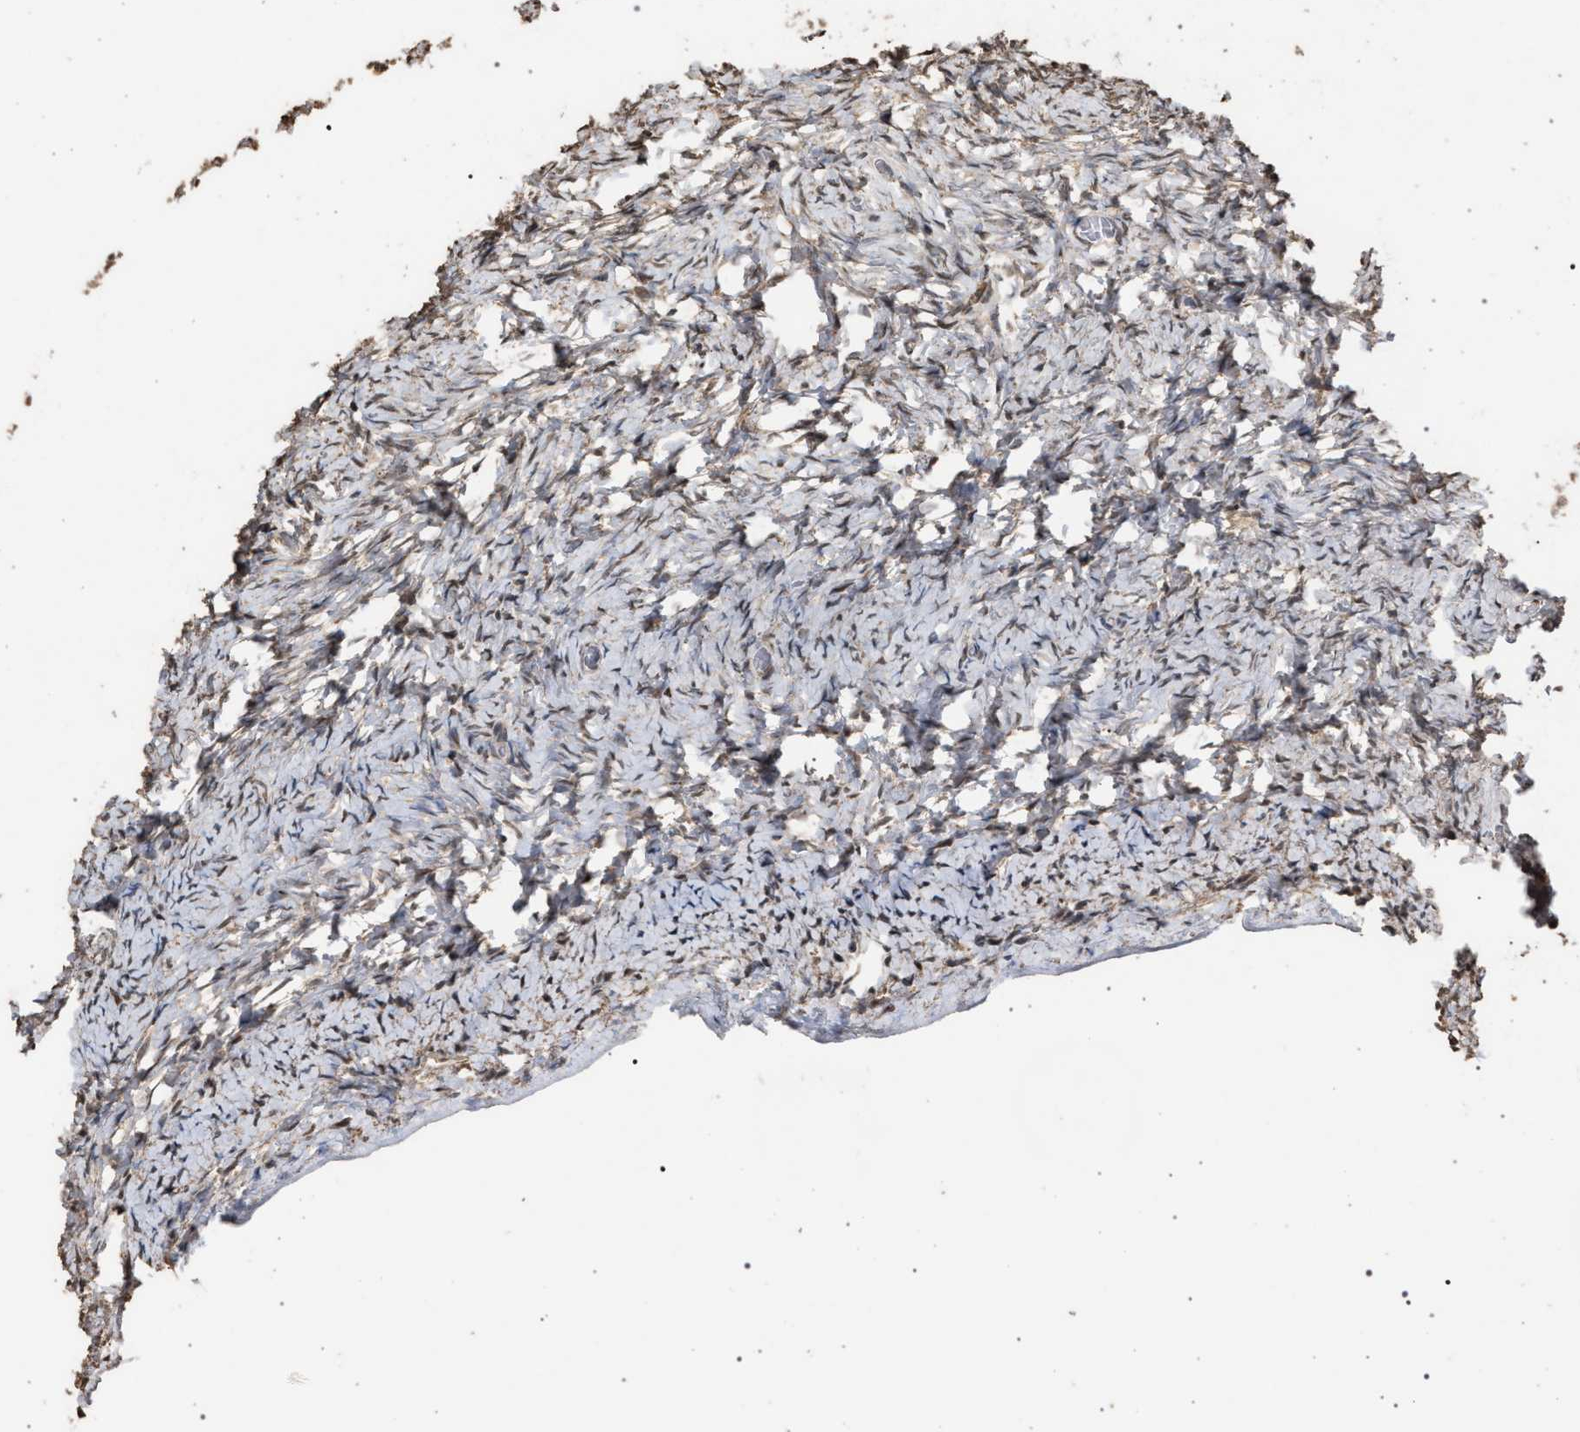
{"staining": {"intensity": "negative", "quantity": "none", "location": "none"}, "tissue": "ovary", "cell_type": "Ovarian stroma cells", "image_type": "normal", "snomed": [{"axis": "morphology", "description": "Normal tissue, NOS"}, {"axis": "topography", "description": "Ovary"}], "caption": "The photomicrograph demonstrates no significant positivity in ovarian stroma cells of ovary.", "gene": "NAA35", "patient": {"sex": "female", "age": 27}}